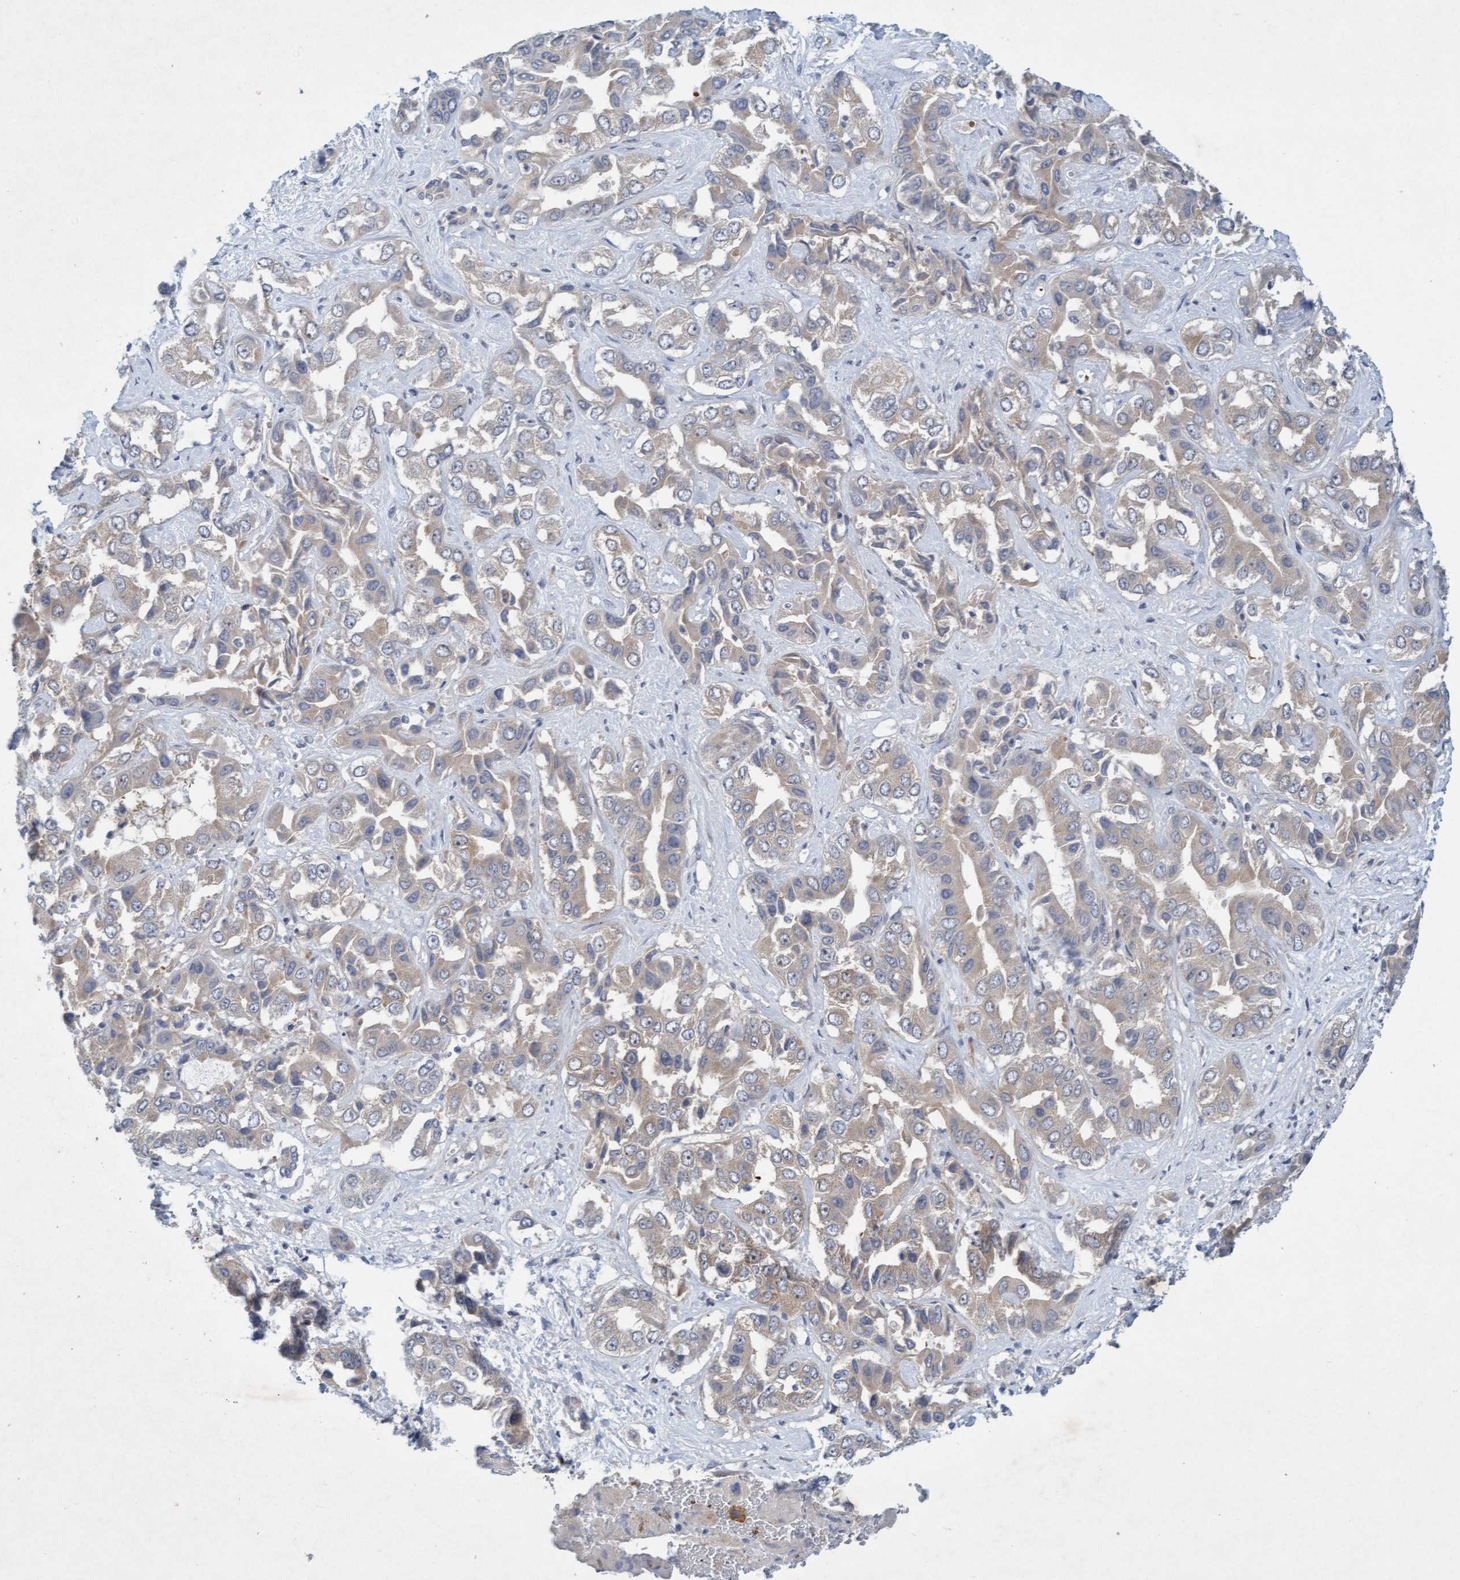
{"staining": {"intensity": "negative", "quantity": "none", "location": "none"}, "tissue": "liver cancer", "cell_type": "Tumor cells", "image_type": "cancer", "snomed": [{"axis": "morphology", "description": "Cholangiocarcinoma"}, {"axis": "topography", "description": "Liver"}], "caption": "Image shows no significant protein staining in tumor cells of liver cancer (cholangiocarcinoma). (Brightfield microscopy of DAB IHC at high magnification).", "gene": "DDHD2", "patient": {"sex": "female", "age": 52}}